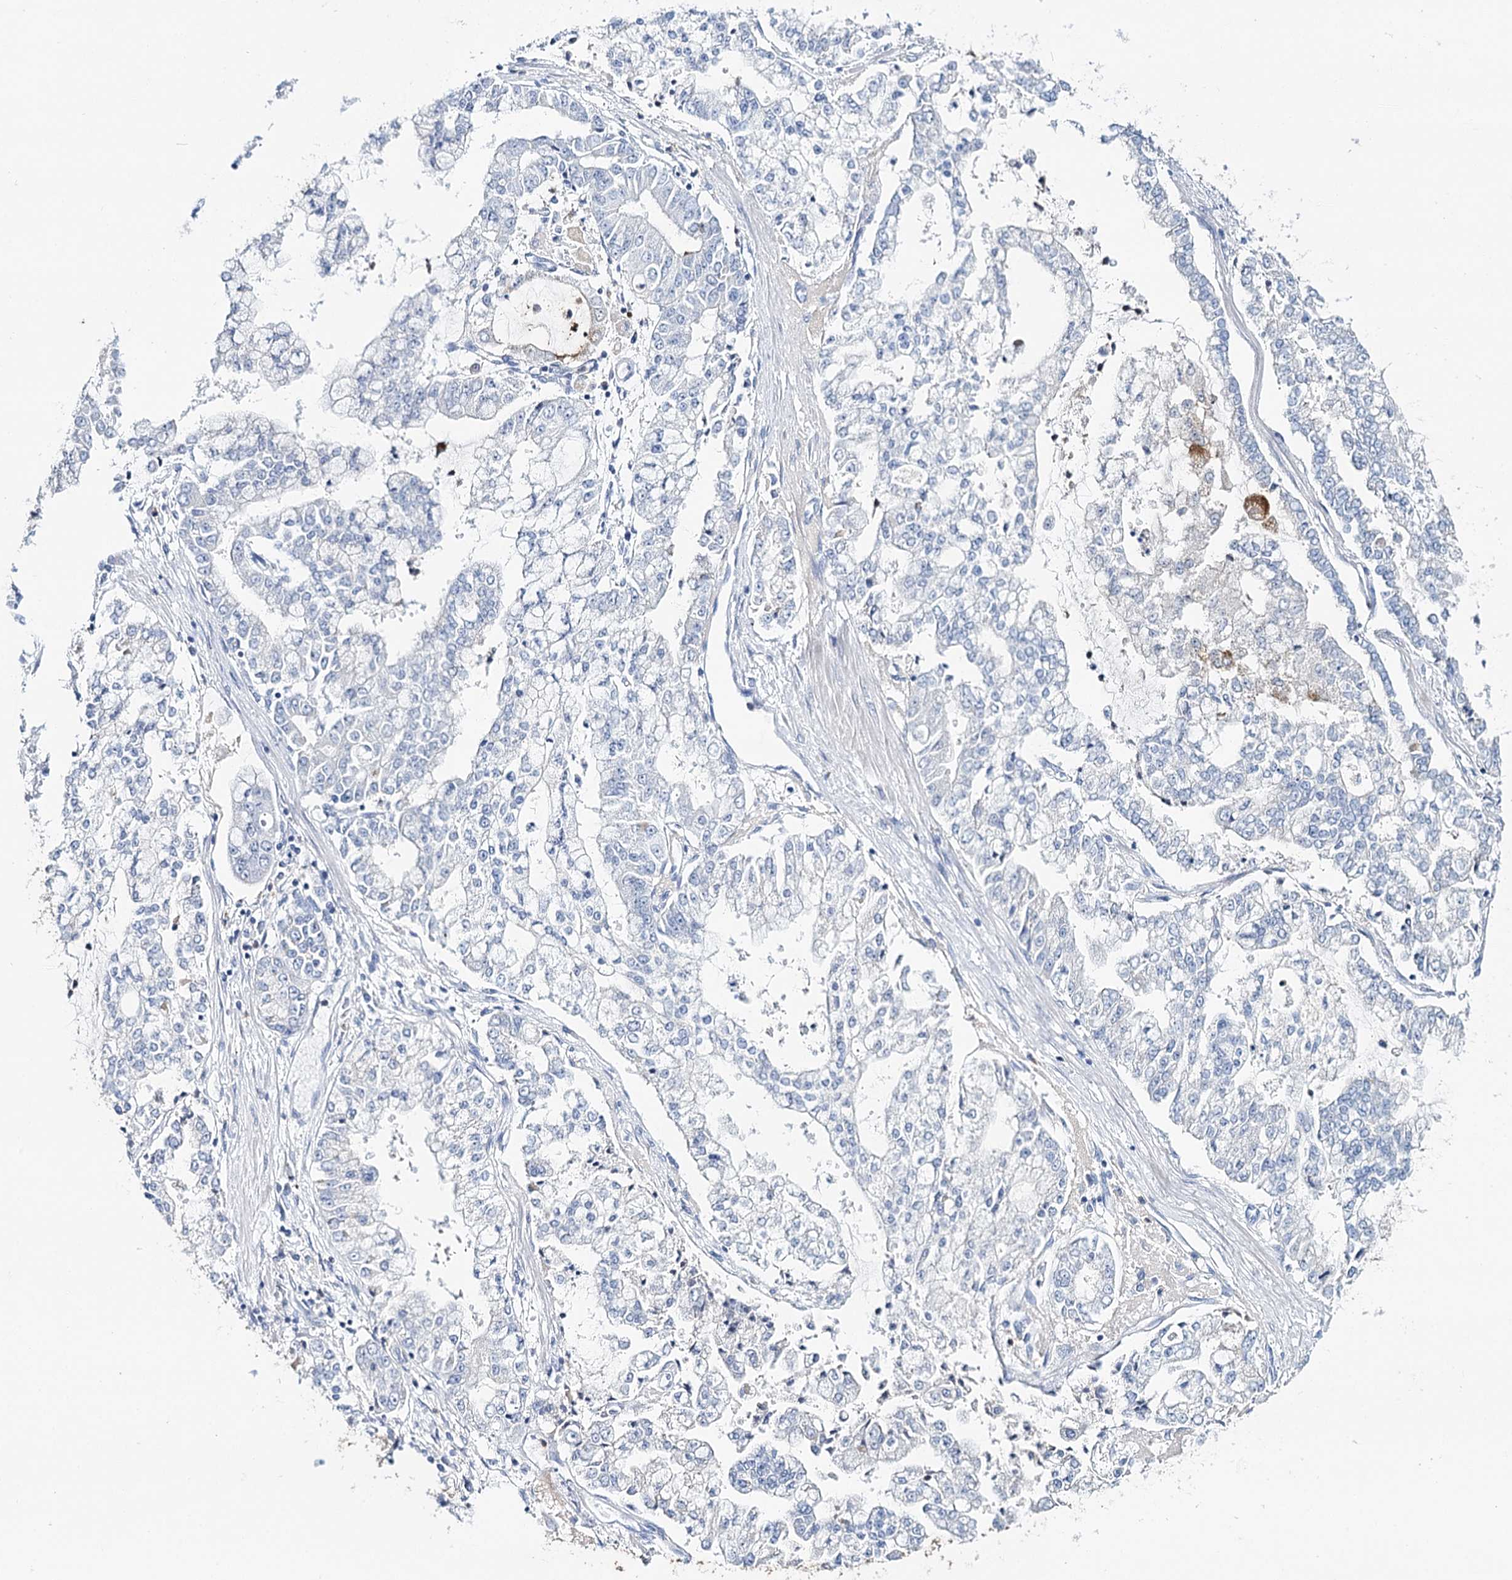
{"staining": {"intensity": "negative", "quantity": "none", "location": "none"}, "tissue": "stomach cancer", "cell_type": "Tumor cells", "image_type": "cancer", "snomed": [{"axis": "morphology", "description": "Adenocarcinoma, NOS"}, {"axis": "topography", "description": "Stomach"}], "caption": "Immunohistochemistry photomicrograph of human stomach cancer stained for a protein (brown), which exhibits no positivity in tumor cells.", "gene": "CEACAM8", "patient": {"sex": "male", "age": 76}}